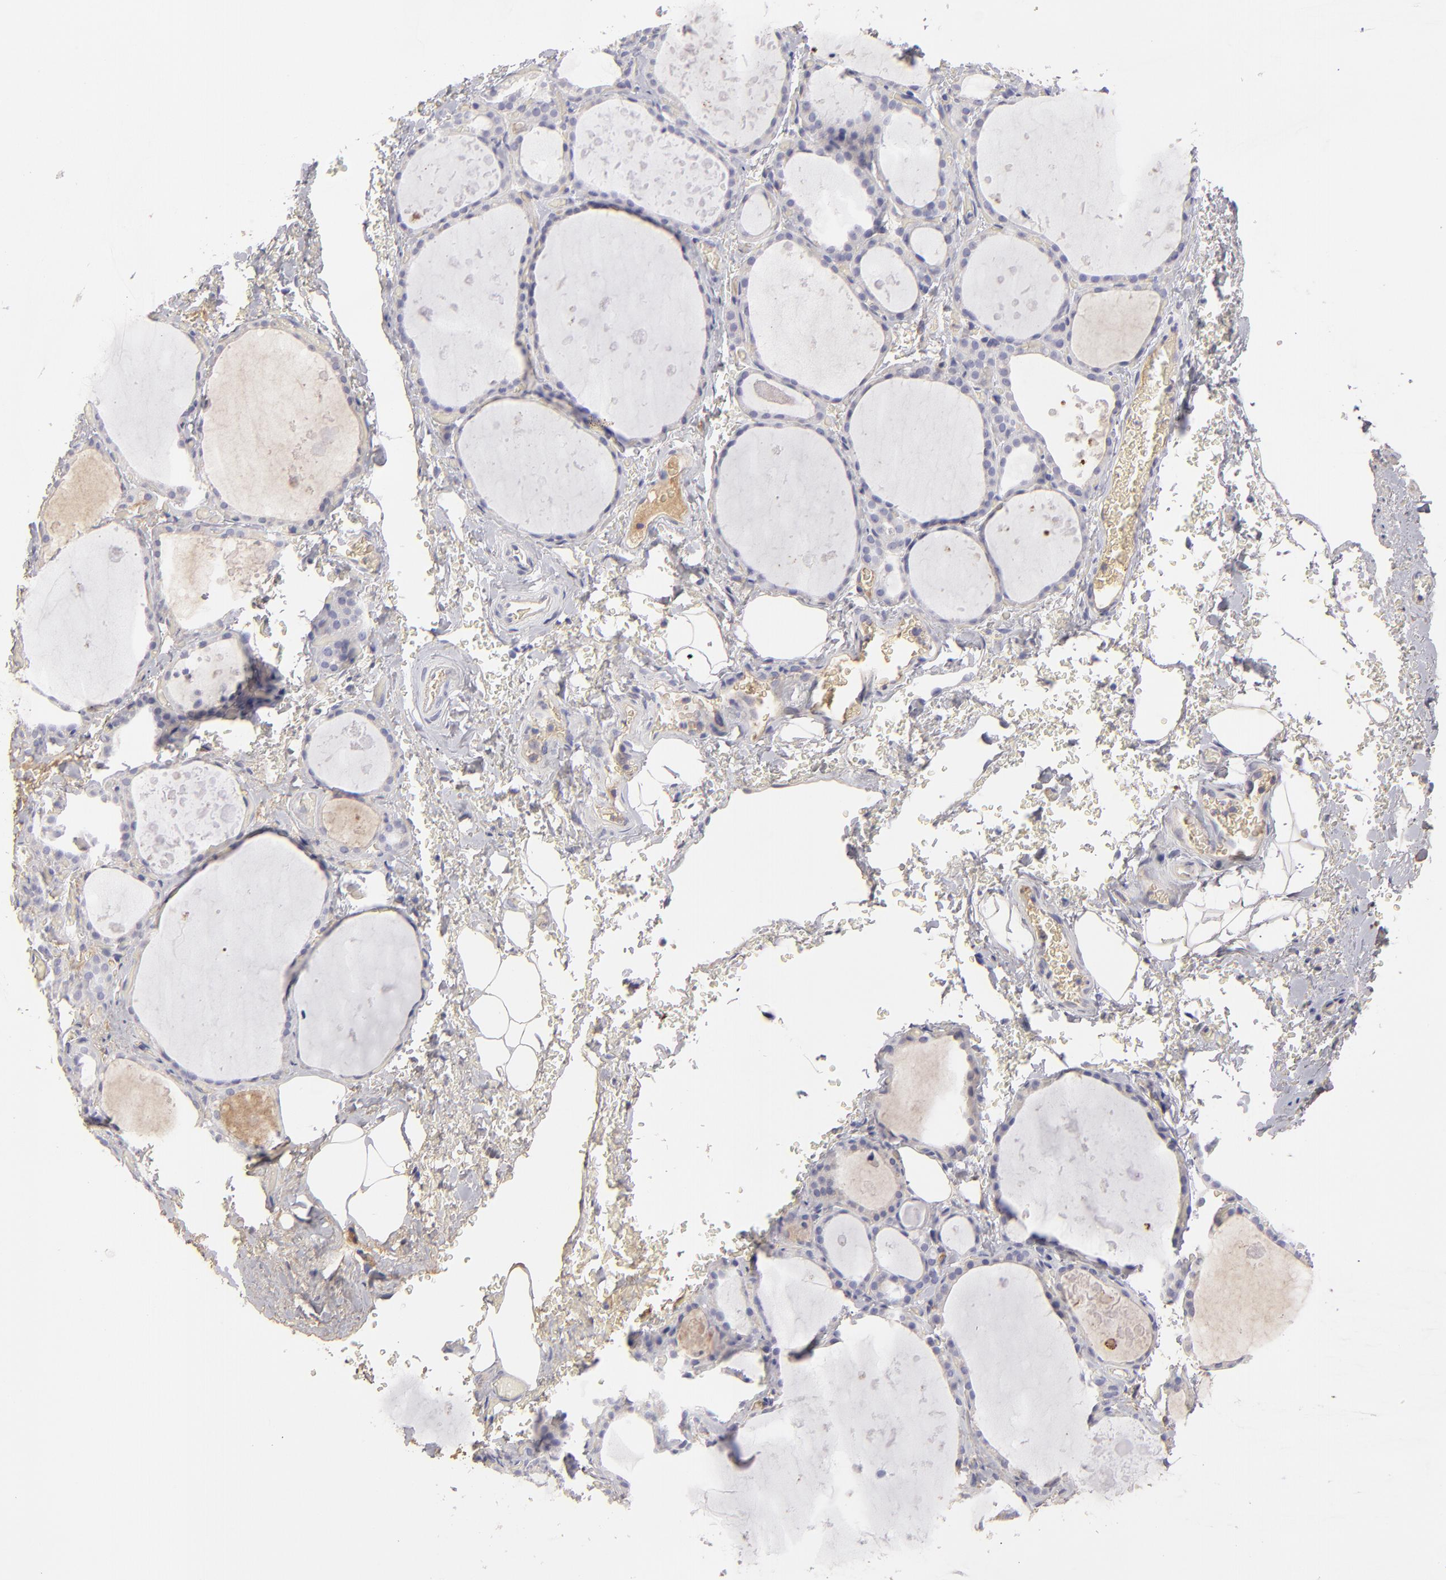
{"staining": {"intensity": "negative", "quantity": "none", "location": "none"}, "tissue": "thyroid gland", "cell_type": "Glandular cells", "image_type": "normal", "snomed": [{"axis": "morphology", "description": "Normal tissue, NOS"}, {"axis": "topography", "description": "Thyroid gland"}], "caption": "This is a image of immunohistochemistry staining of unremarkable thyroid gland, which shows no staining in glandular cells. (DAB immunohistochemistry (IHC), high magnification).", "gene": "ABCC4", "patient": {"sex": "male", "age": 61}}